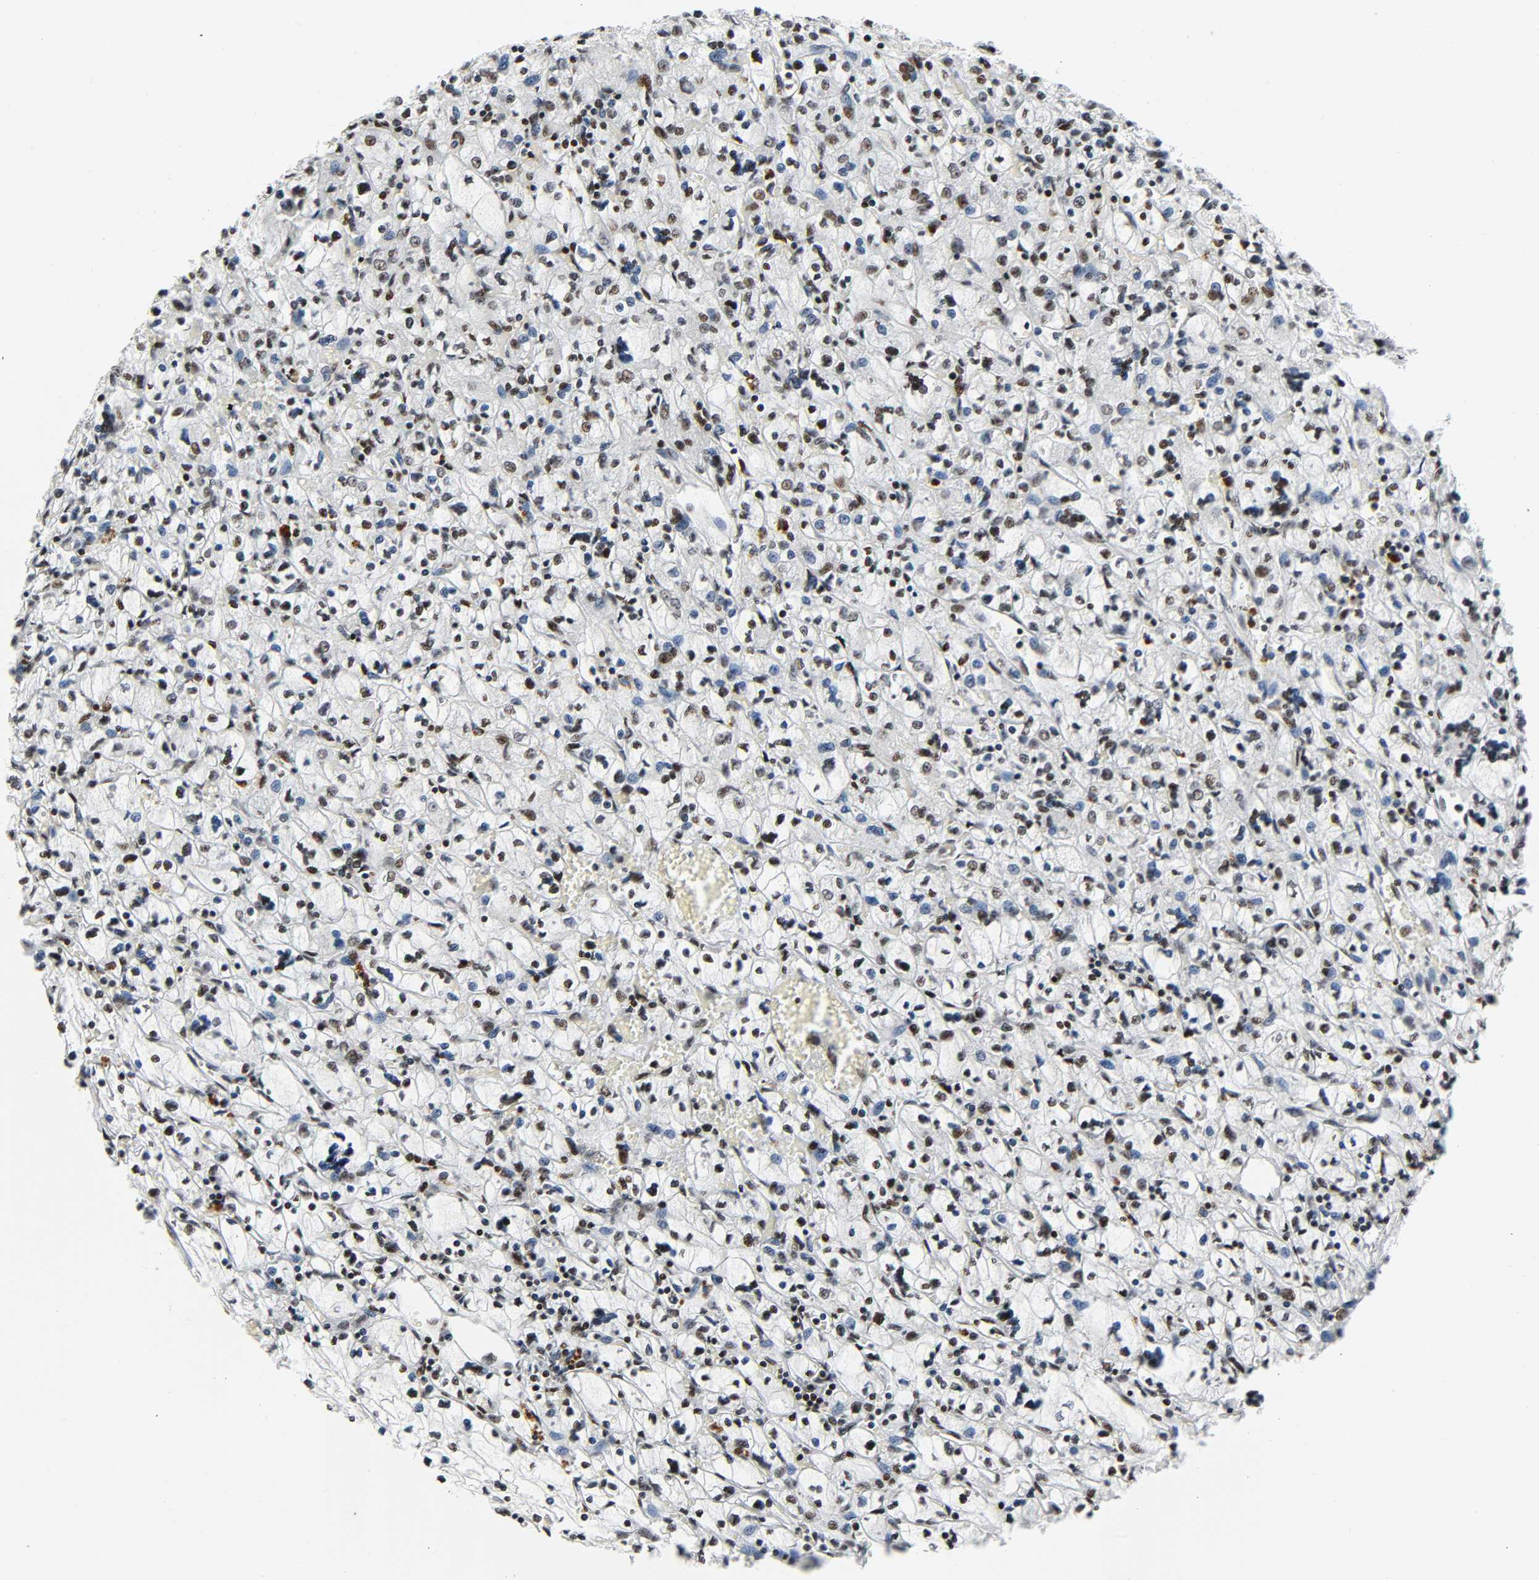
{"staining": {"intensity": "strong", "quantity": ">75%", "location": "nuclear"}, "tissue": "renal cancer", "cell_type": "Tumor cells", "image_type": "cancer", "snomed": [{"axis": "morphology", "description": "Adenocarcinoma, NOS"}, {"axis": "topography", "description": "Kidney"}], "caption": "Immunohistochemistry (IHC) (DAB) staining of renal adenocarcinoma demonstrates strong nuclear protein expression in about >75% of tumor cells.", "gene": "CDK9", "patient": {"sex": "female", "age": 83}}